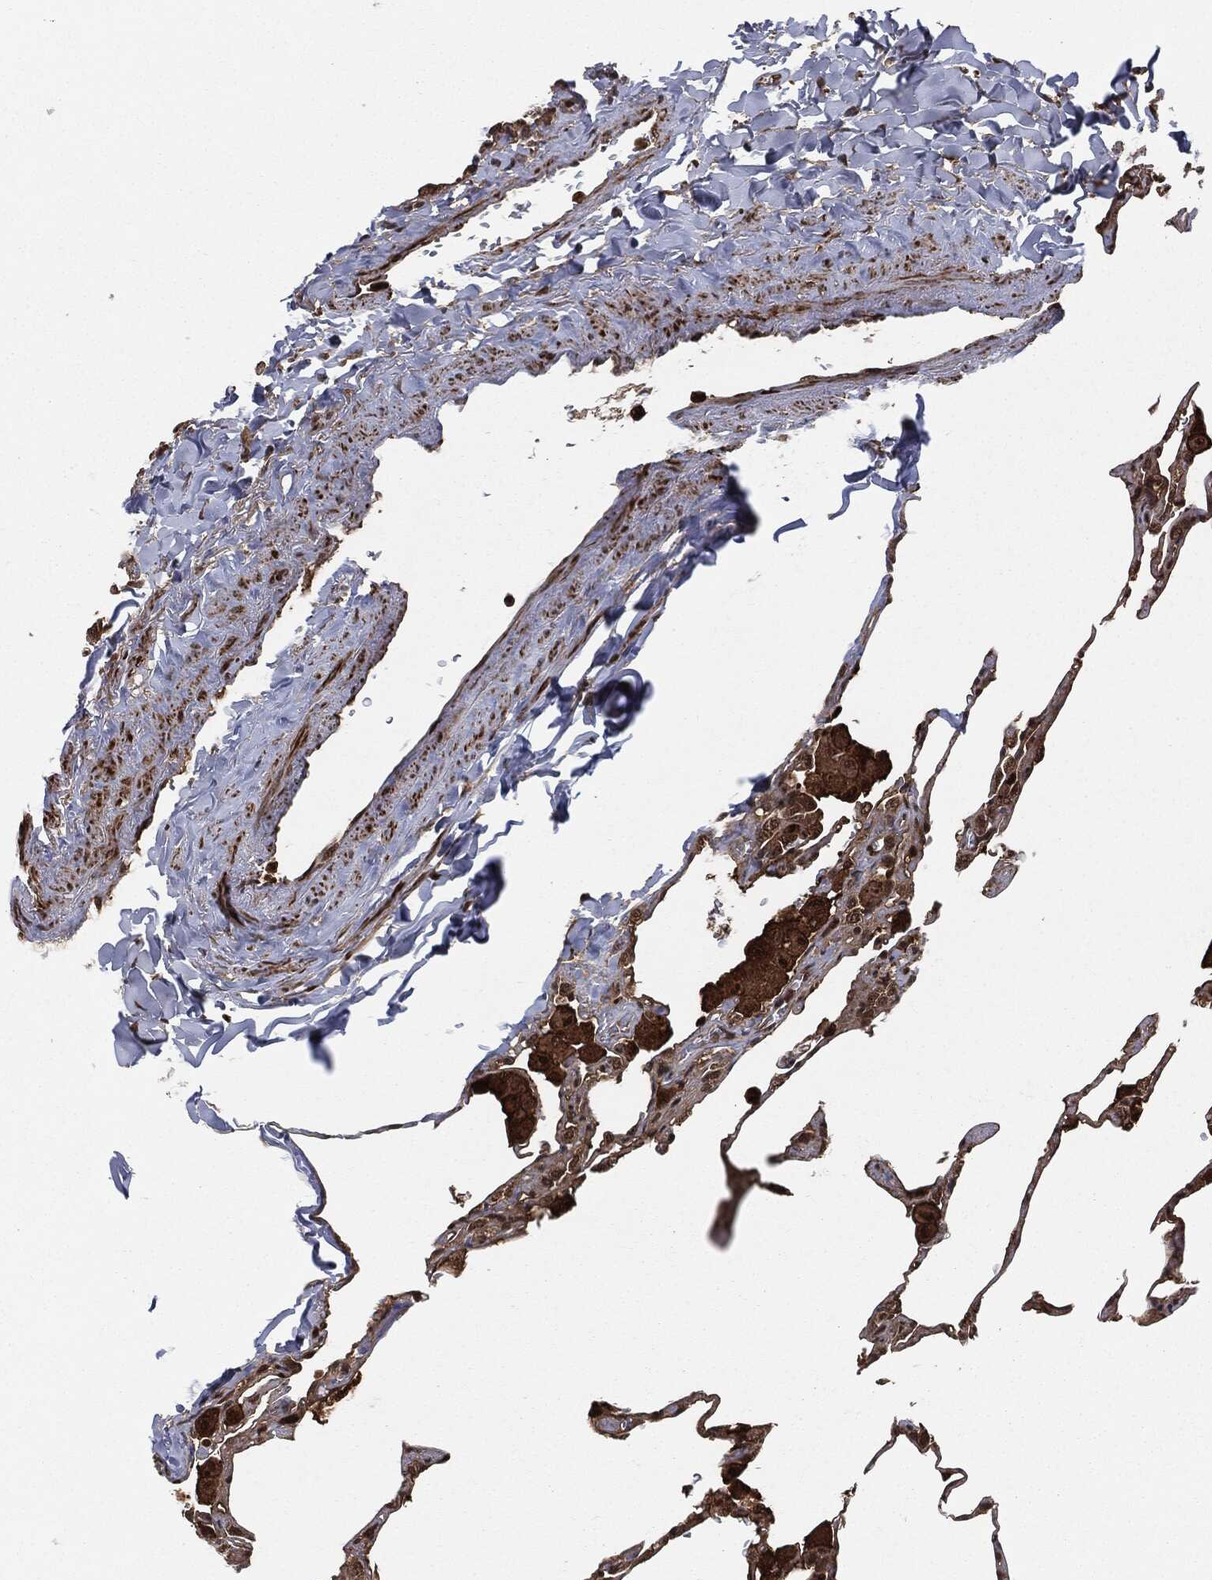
{"staining": {"intensity": "moderate", "quantity": "25%-75%", "location": "cytoplasmic/membranous,nuclear"}, "tissue": "lung", "cell_type": "Alveolar cells", "image_type": "normal", "snomed": [{"axis": "morphology", "description": "Normal tissue, NOS"}, {"axis": "morphology", "description": "Adenocarcinoma, metastatic, NOS"}, {"axis": "topography", "description": "Lung"}], "caption": "There is medium levels of moderate cytoplasmic/membranous,nuclear positivity in alveolar cells of normal lung, as demonstrated by immunohistochemical staining (brown color).", "gene": "CAPRIN2", "patient": {"sex": "male", "age": 45}}